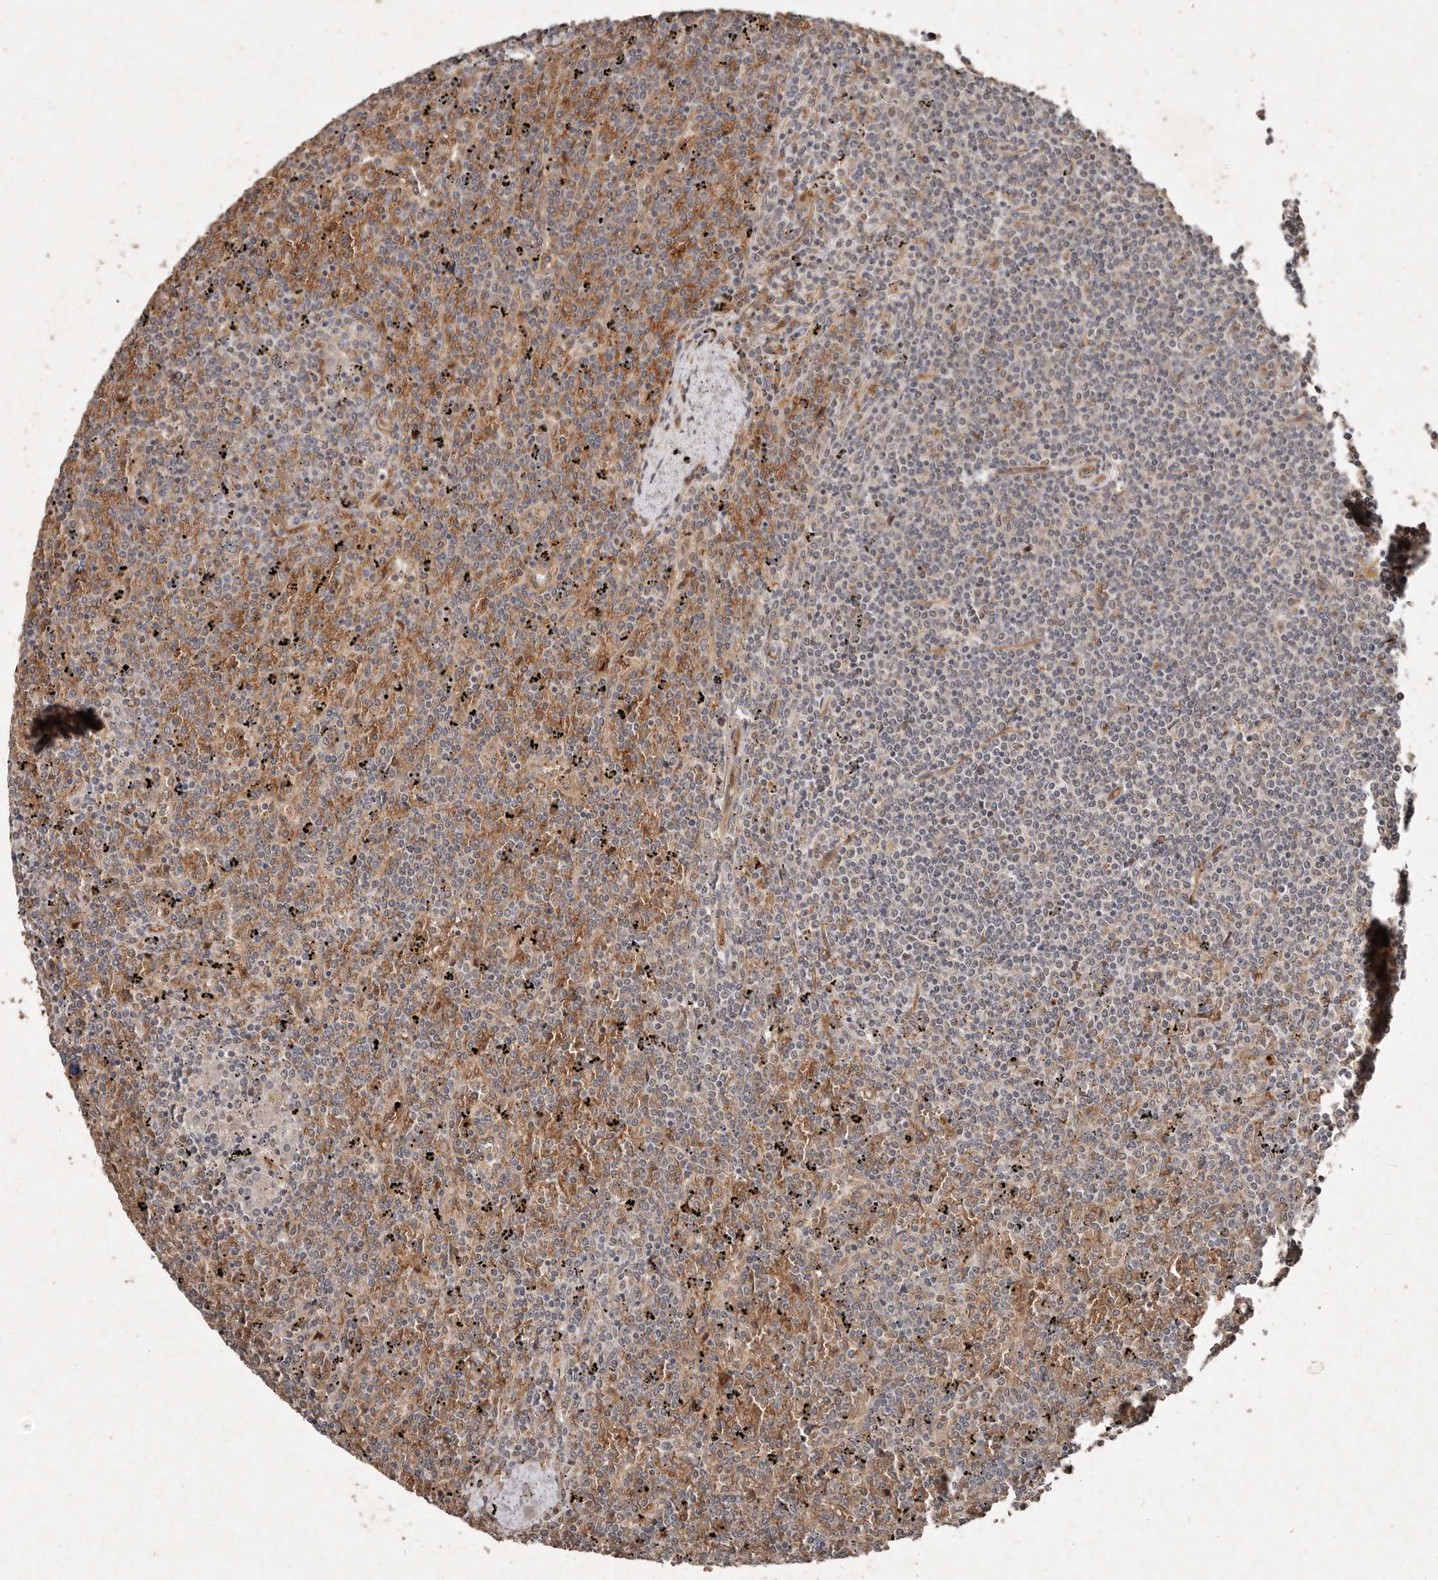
{"staining": {"intensity": "negative", "quantity": "none", "location": "none"}, "tissue": "lymphoma", "cell_type": "Tumor cells", "image_type": "cancer", "snomed": [{"axis": "morphology", "description": "Malignant lymphoma, non-Hodgkin's type, Low grade"}, {"axis": "topography", "description": "Spleen"}], "caption": "Immunohistochemical staining of lymphoma demonstrates no significant positivity in tumor cells.", "gene": "DIP2C", "patient": {"sex": "female", "age": 19}}